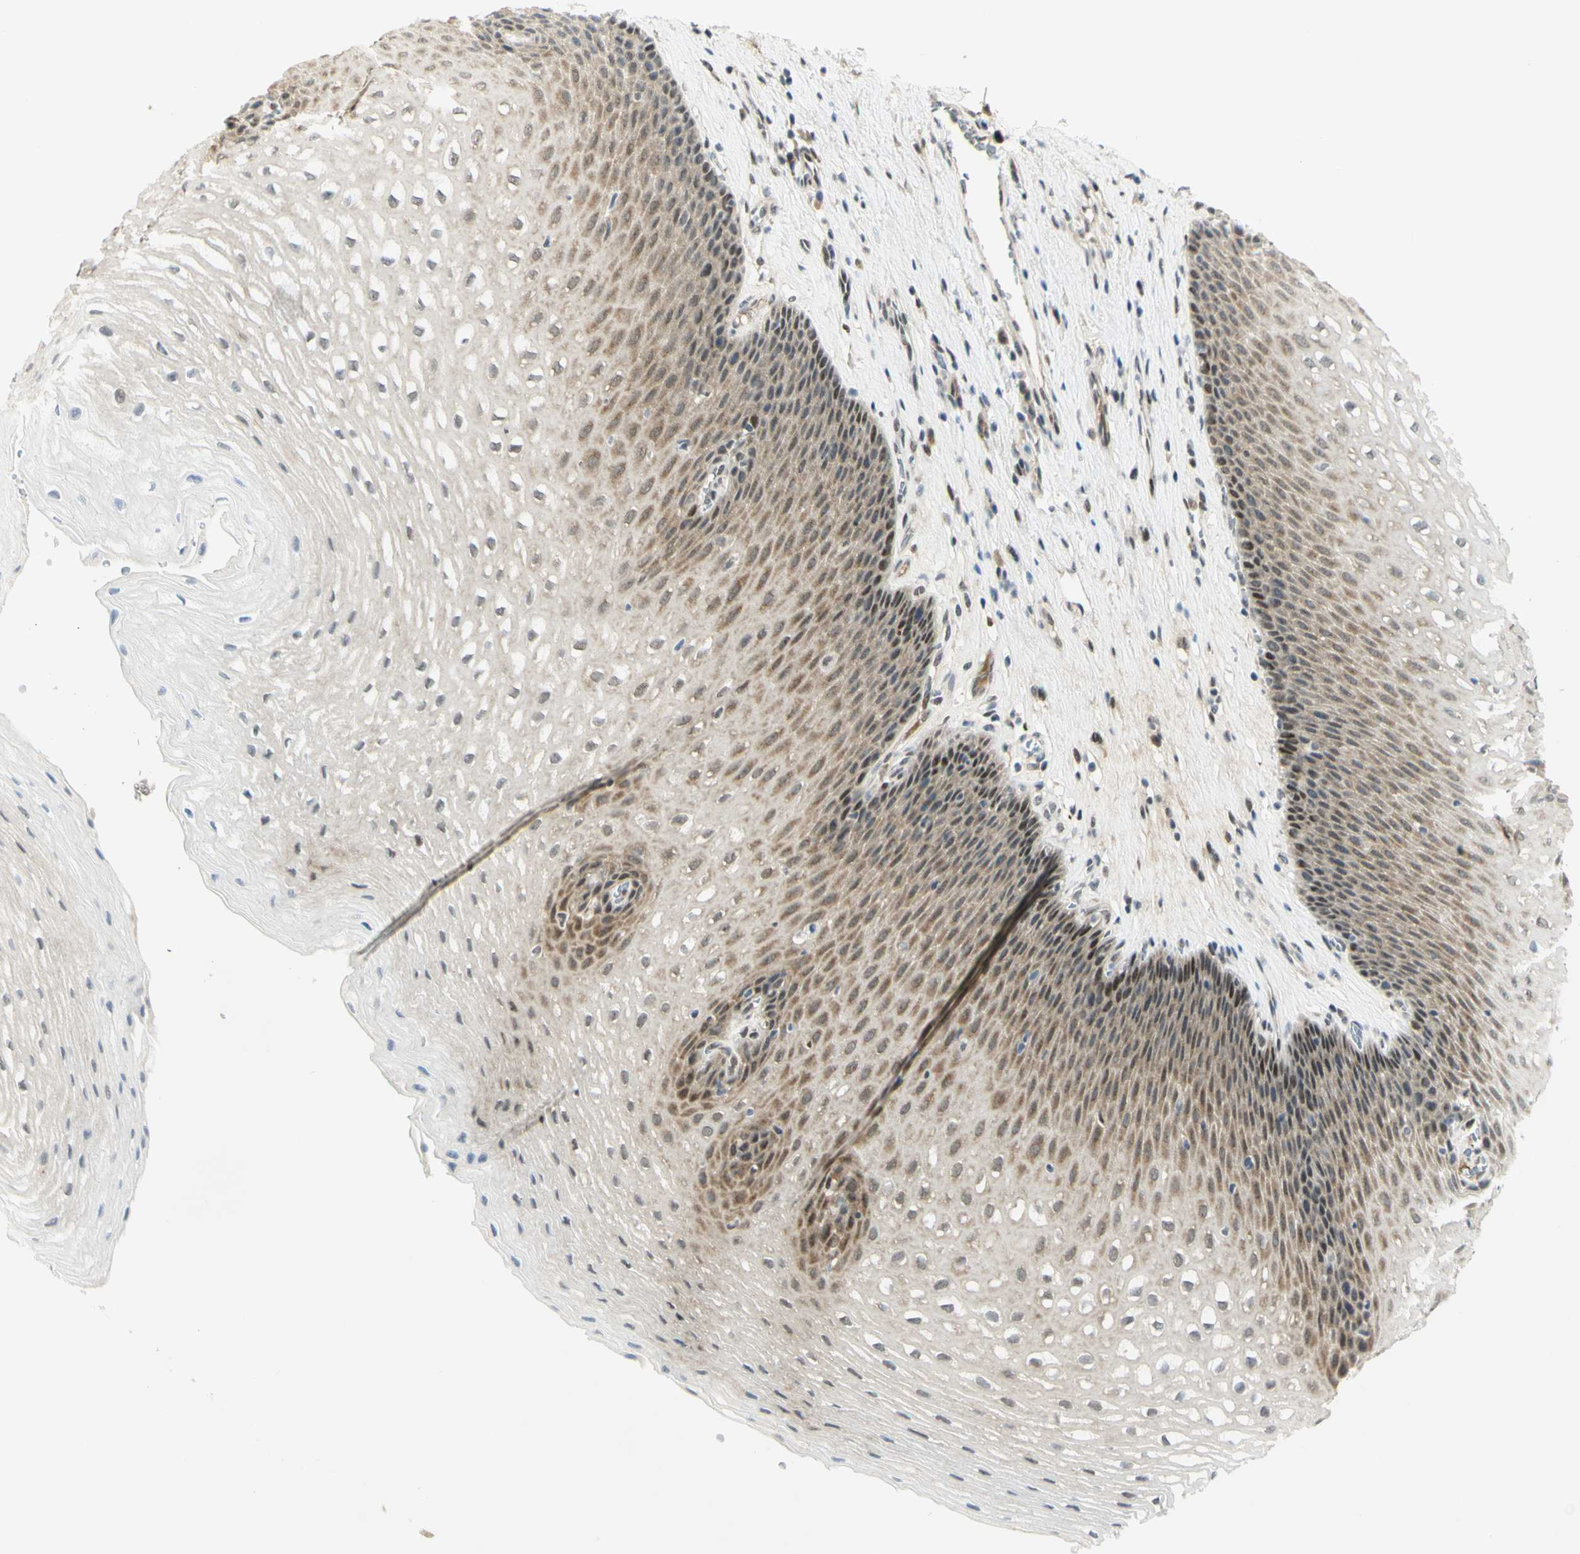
{"staining": {"intensity": "moderate", "quantity": "25%-75%", "location": "cytoplasmic/membranous,nuclear"}, "tissue": "esophagus", "cell_type": "Squamous epithelial cells", "image_type": "normal", "snomed": [{"axis": "morphology", "description": "Normal tissue, NOS"}, {"axis": "topography", "description": "Esophagus"}], "caption": "Esophagus stained with a protein marker reveals moderate staining in squamous epithelial cells.", "gene": "DDX1", "patient": {"sex": "male", "age": 48}}